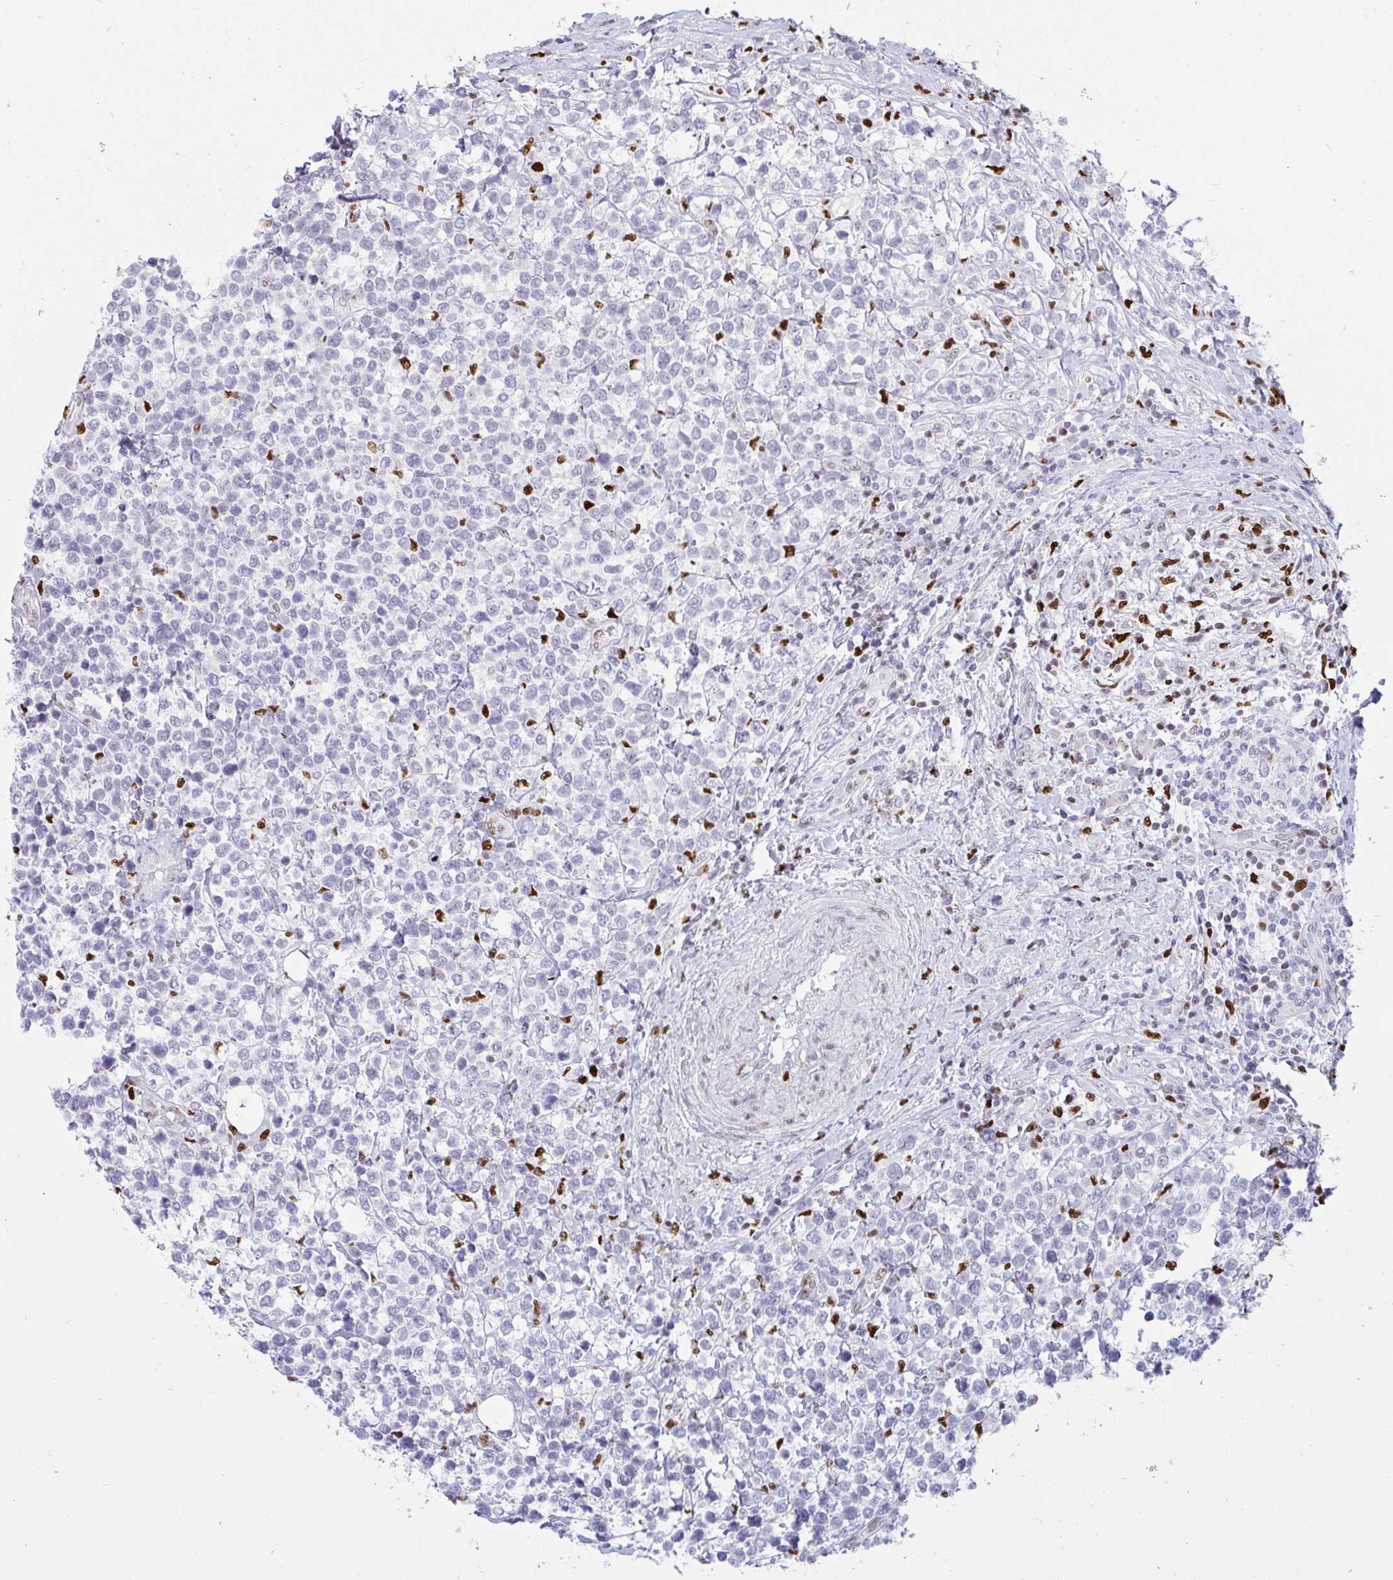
{"staining": {"intensity": "negative", "quantity": "none", "location": "none"}, "tissue": "lymphoma", "cell_type": "Tumor cells", "image_type": "cancer", "snomed": [{"axis": "morphology", "description": "Malignant lymphoma, non-Hodgkin's type, High grade"}, {"axis": "topography", "description": "Soft tissue"}], "caption": "Immunohistochemistry histopathology image of lymphoma stained for a protein (brown), which displays no positivity in tumor cells.", "gene": "ZNF586", "patient": {"sex": "female", "age": 56}}